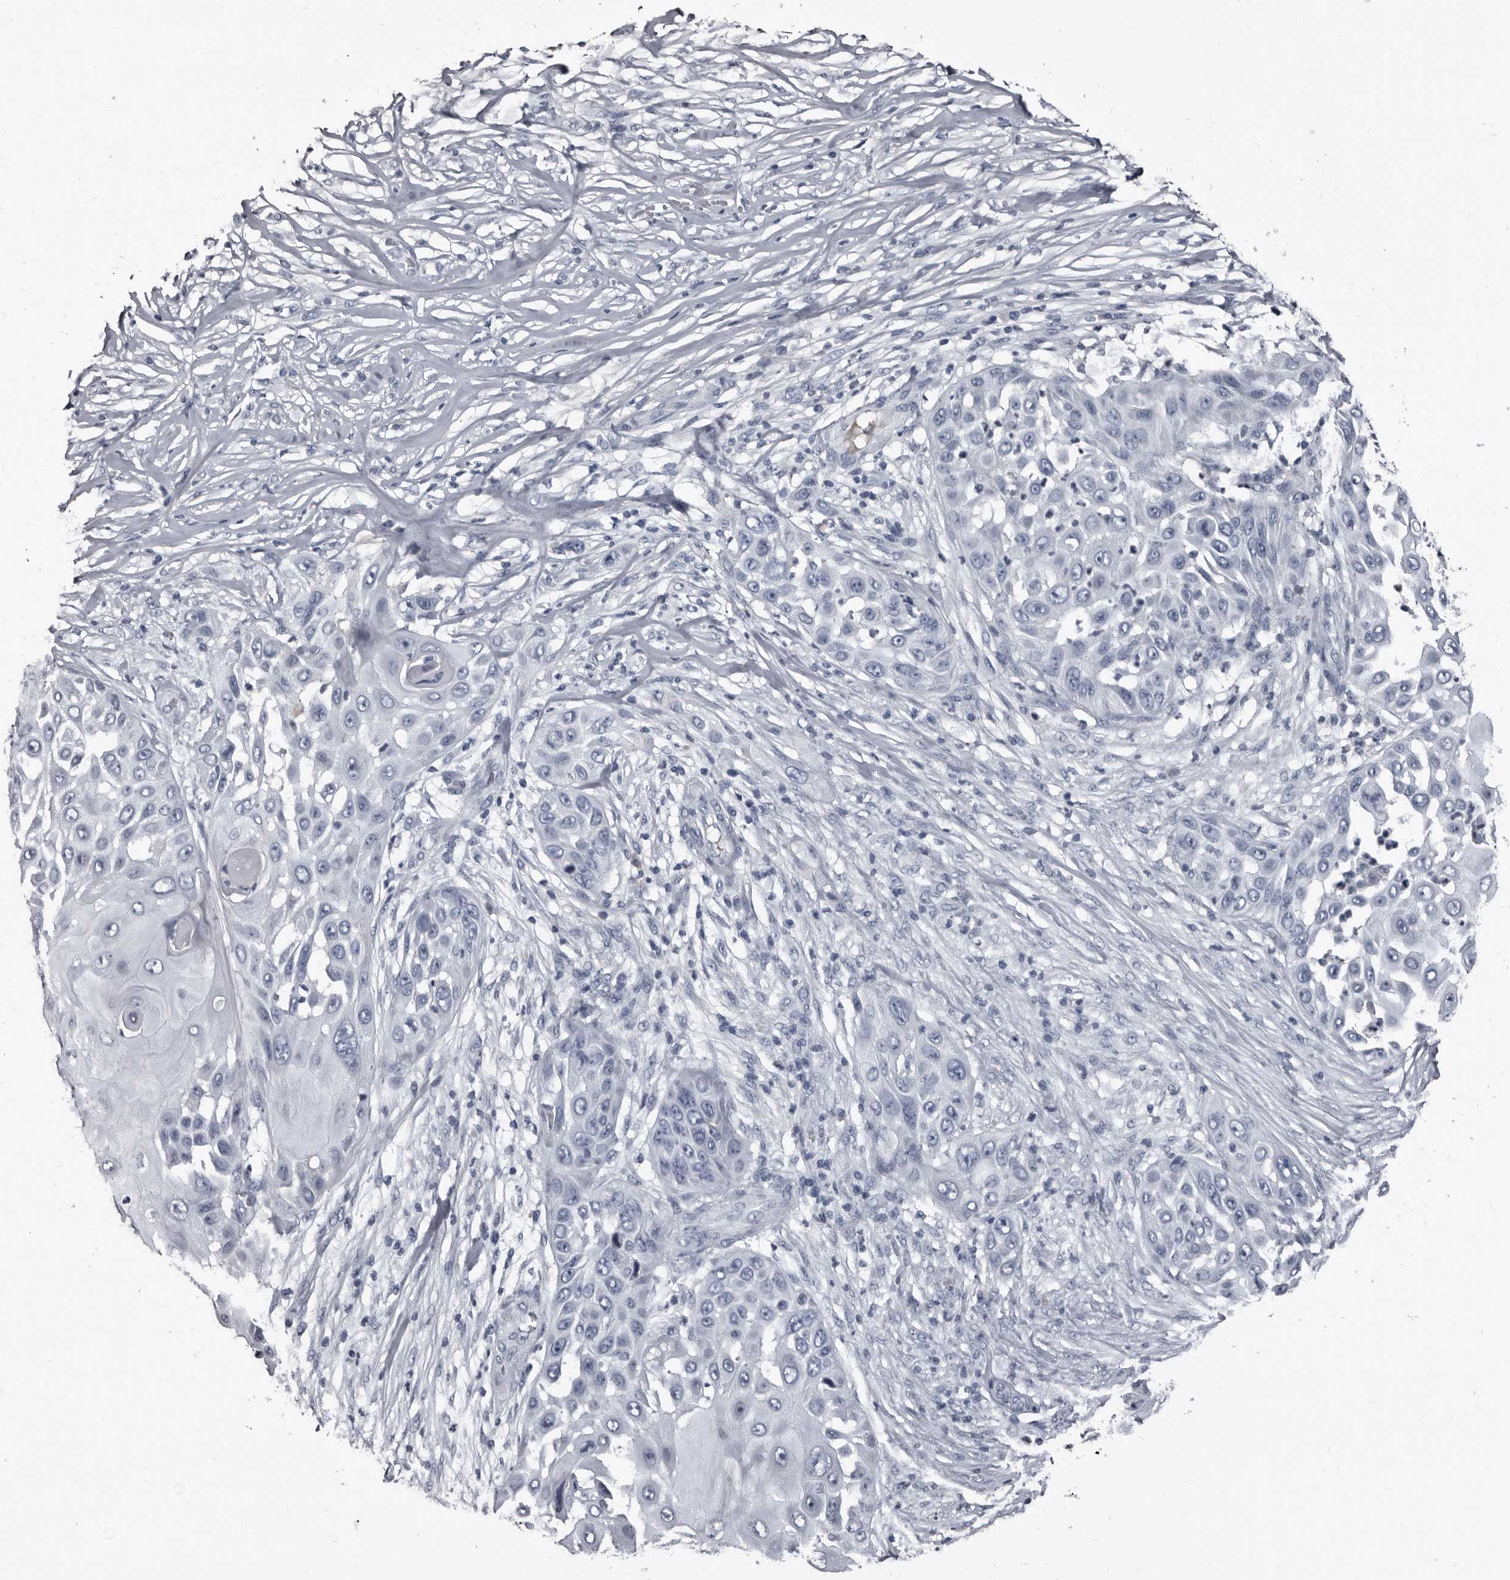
{"staining": {"intensity": "negative", "quantity": "none", "location": "none"}, "tissue": "skin cancer", "cell_type": "Tumor cells", "image_type": "cancer", "snomed": [{"axis": "morphology", "description": "Squamous cell carcinoma, NOS"}, {"axis": "topography", "description": "Skin"}], "caption": "Protein analysis of skin squamous cell carcinoma demonstrates no significant expression in tumor cells.", "gene": "GREB1", "patient": {"sex": "female", "age": 44}}